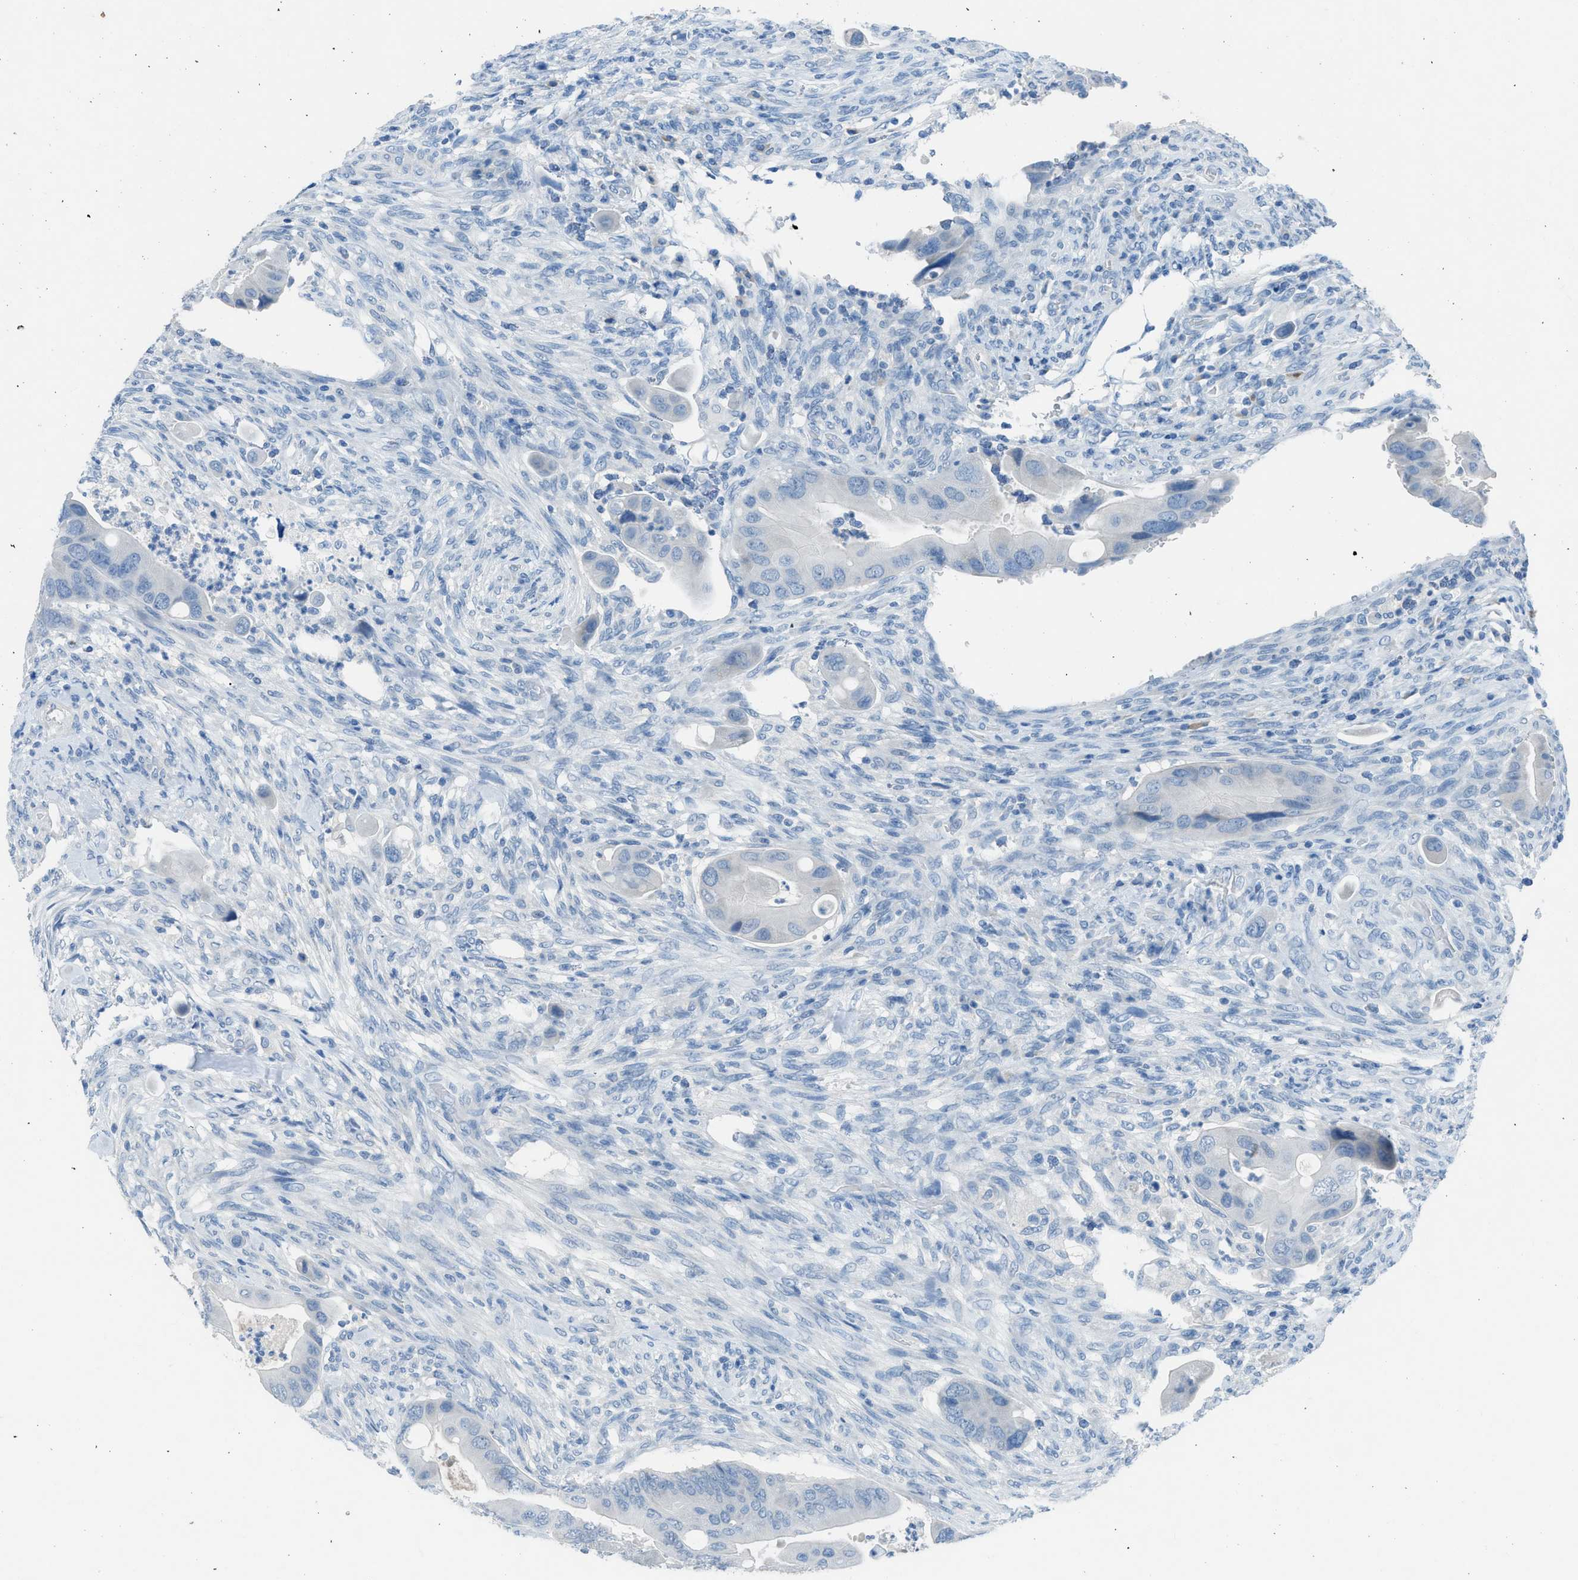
{"staining": {"intensity": "negative", "quantity": "none", "location": "none"}, "tissue": "colorectal cancer", "cell_type": "Tumor cells", "image_type": "cancer", "snomed": [{"axis": "morphology", "description": "Adenocarcinoma, NOS"}, {"axis": "topography", "description": "Rectum"}], "caption": "Tumor cells are negative for brown protein staining in colorectal cancer.", "gene": "ACAN", "patient": {"sex": "female", "age": 57}}